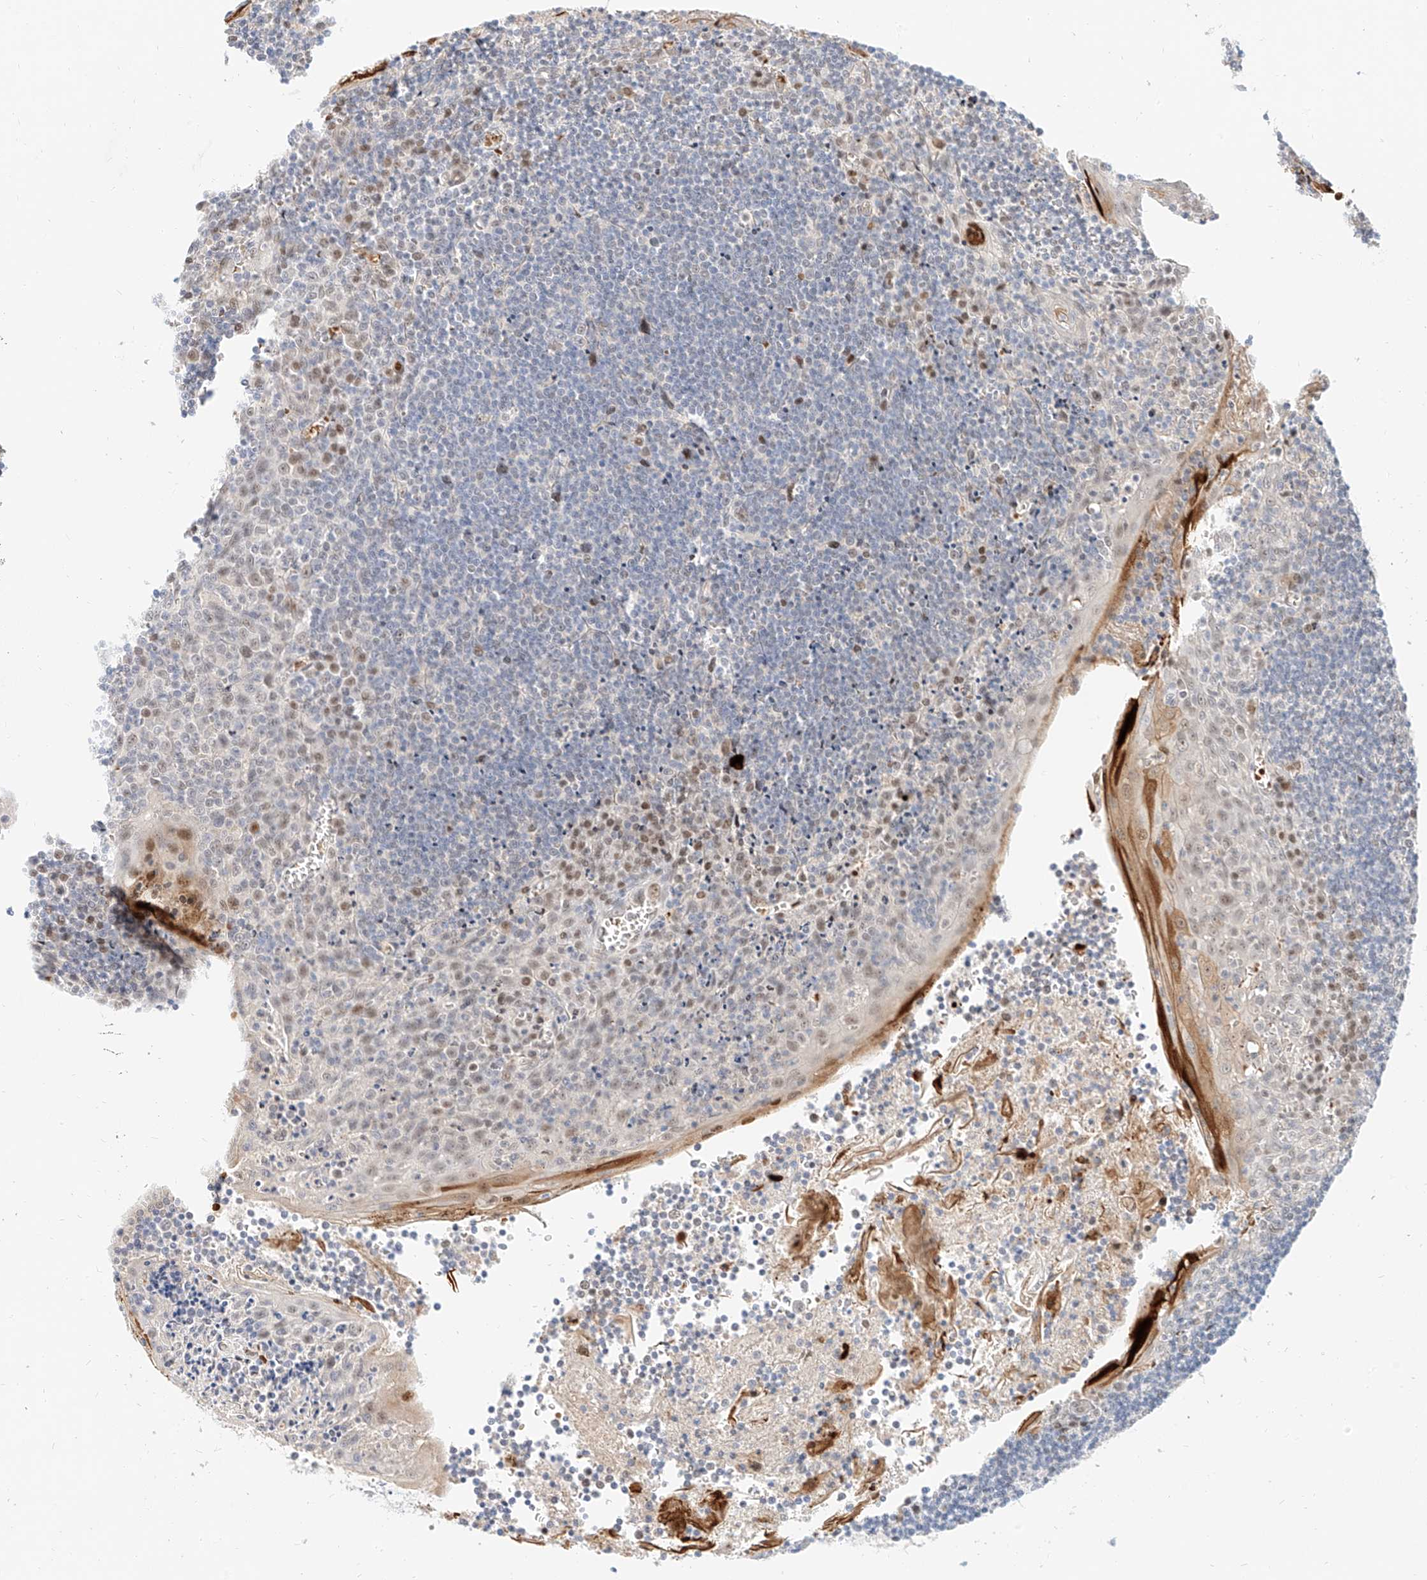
{"staining": {"intensity": "negative", "quantity": "none", "location": "none"}, "tissue": "tonsil", "cell_type": "Germinal center cells", "image_type": "normal", "snomed": [{"axis": "morphology", "description": "Normal tissue, NOS"}, {"axis": "topography", "description": "Tonsil"}], "caption": "DAB (3,3'-diaminobenzidine) immunohistochemical staining of unremarkable tonsil exhibits no significant expression in germinal center cells. (DAB immunohistochemistry (IHC) visualized using brightfield microscopy, high magnification).", "gene": "CBX8", "patient": {"sex": "male", "age": 27}}